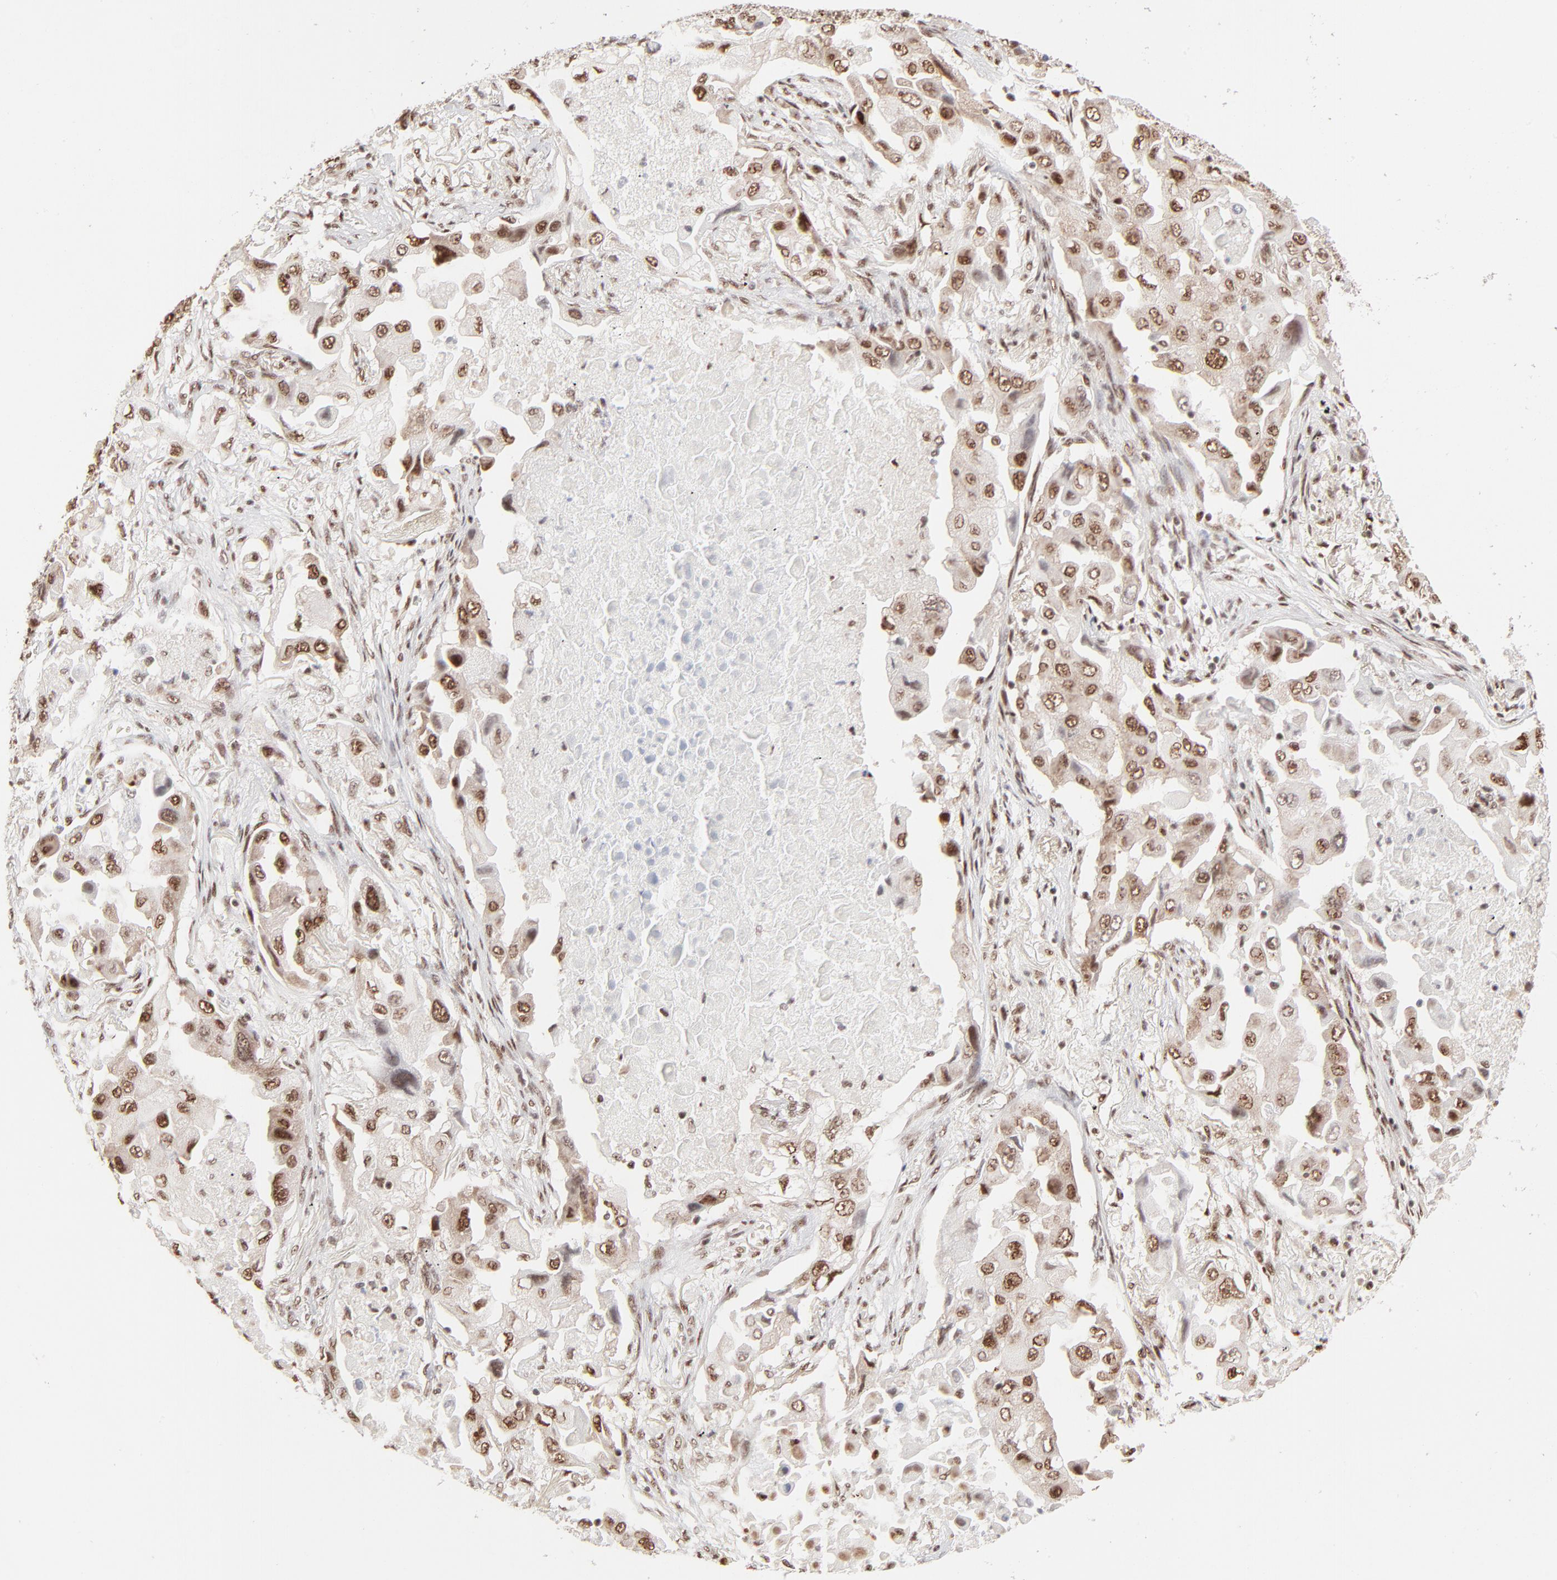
{"staining": {"intensity": "strong", "quantity": ">75%", "location": "nuclear"}, "tissue": "lung cancer", "cell_type": "Tumor cells", "image_type": "cancer", "snomed": [{"axis": "morphology", "description": "Adenocarcinoma, NOS"}, {"axis": "topography", "description": "Lung"}], "caption": "Immunohistochemical staining of lung cancer (adenocarcinoma) displays high levels of strong nuclear protein positivity in approximately >75% of tumor cells. (Stains: DAB (3,3'-diaminobenzidine) in brown, nuclei in blue, Microscopy: brightfield microscopy at high magnification).", "gene": "TARDBP", "patient": {"sex": "female", "age": 65}}